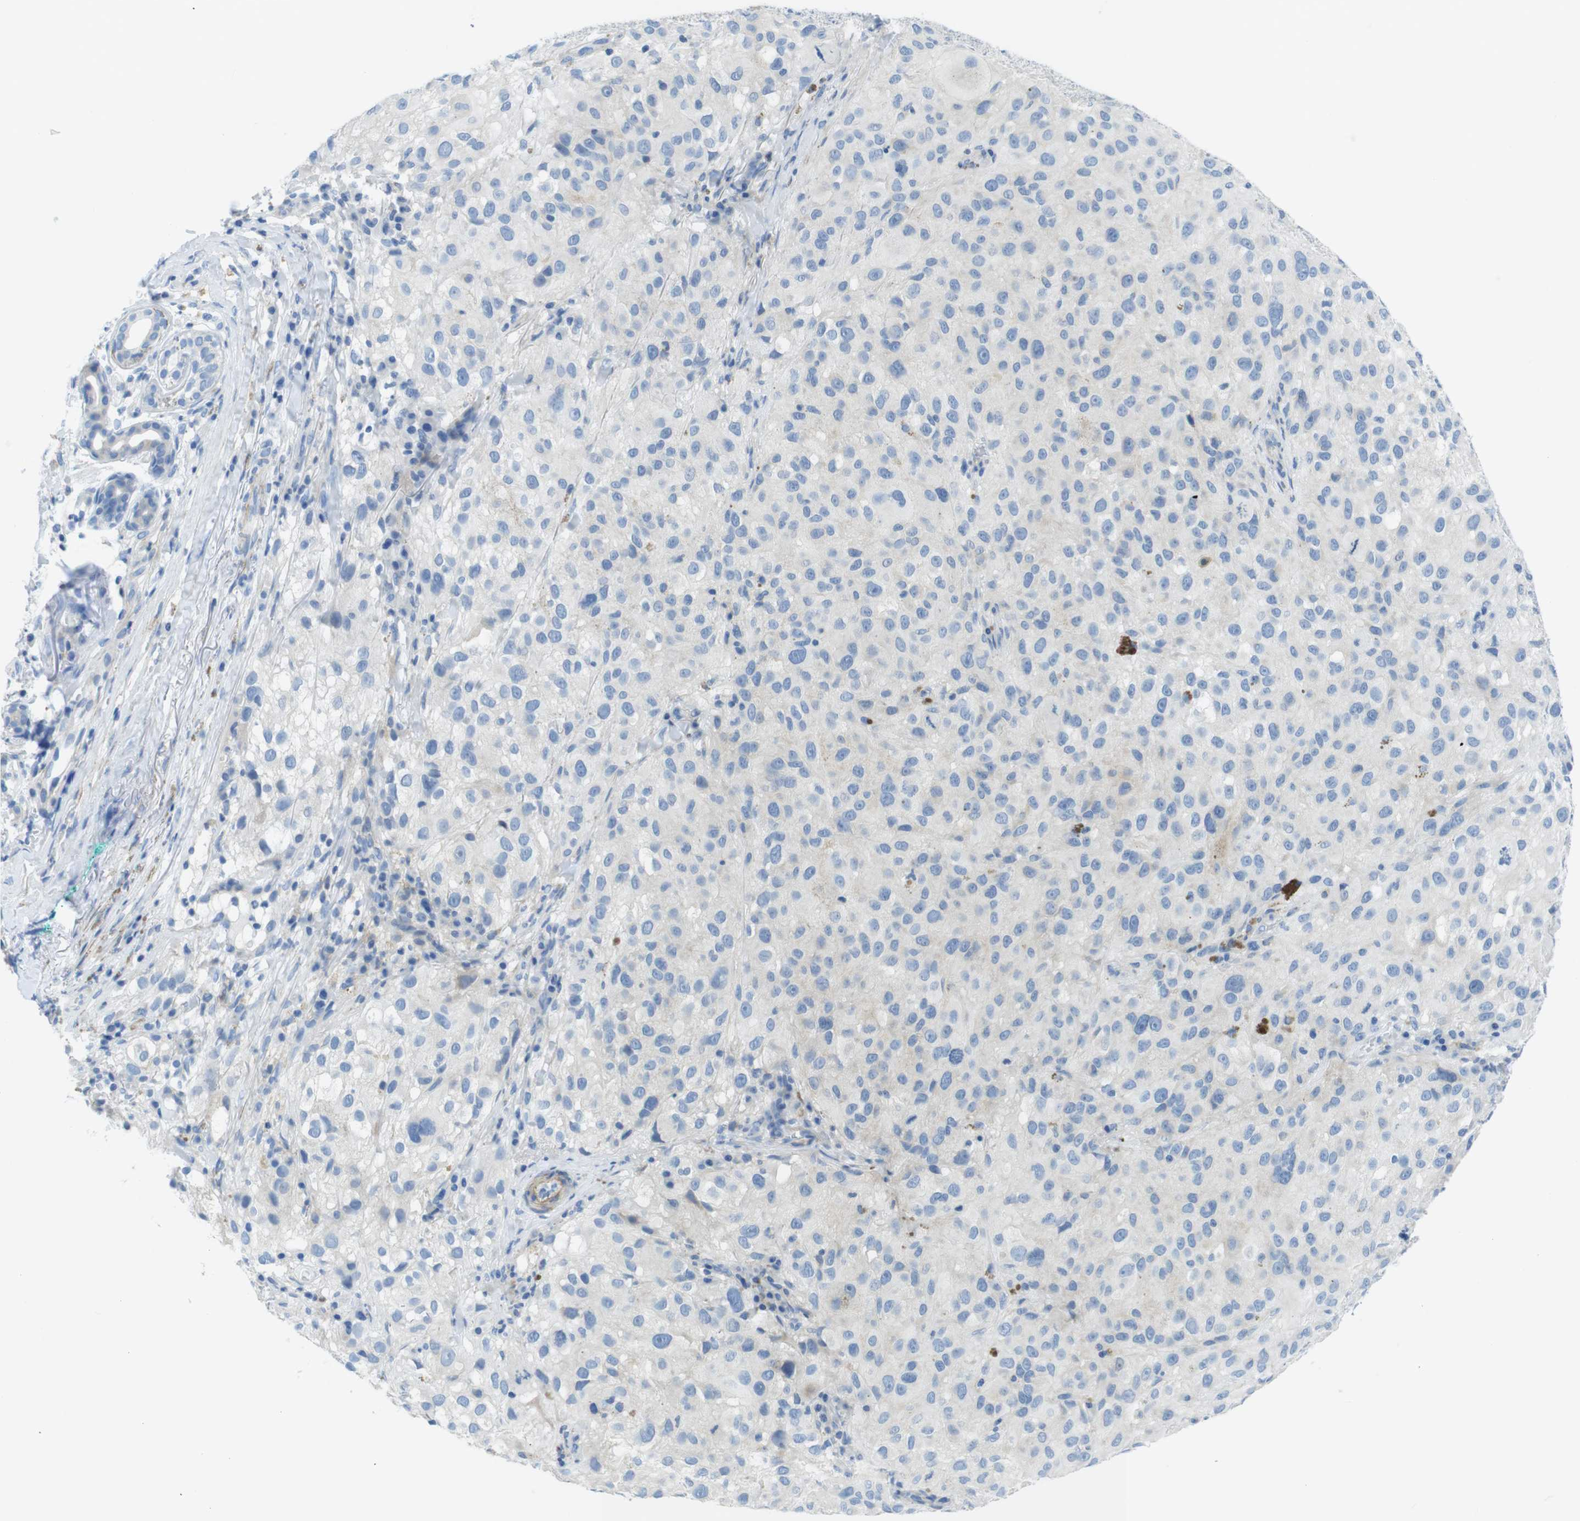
{"staining": {"intensity": "negative", "quantity": "none", "location": "none"}, "tissue": "melanoma", "cell_type": "Tumor cells", "image_type": "cancer", "snomed": [{"axis": "morphology", "description": "Necrosis, NOS"}, {"axis": "morphology", "description": "Malignant melanoma, NOS"}, {"axis": "topography", "description": "Skin"}], "caption": "This is an immunohistochemistry (IHC) micrograph of human melanoma. There is no positivity in tumor cells.", "gene": "ASIC5", "patient": {"sex": "female", "age": 87}}